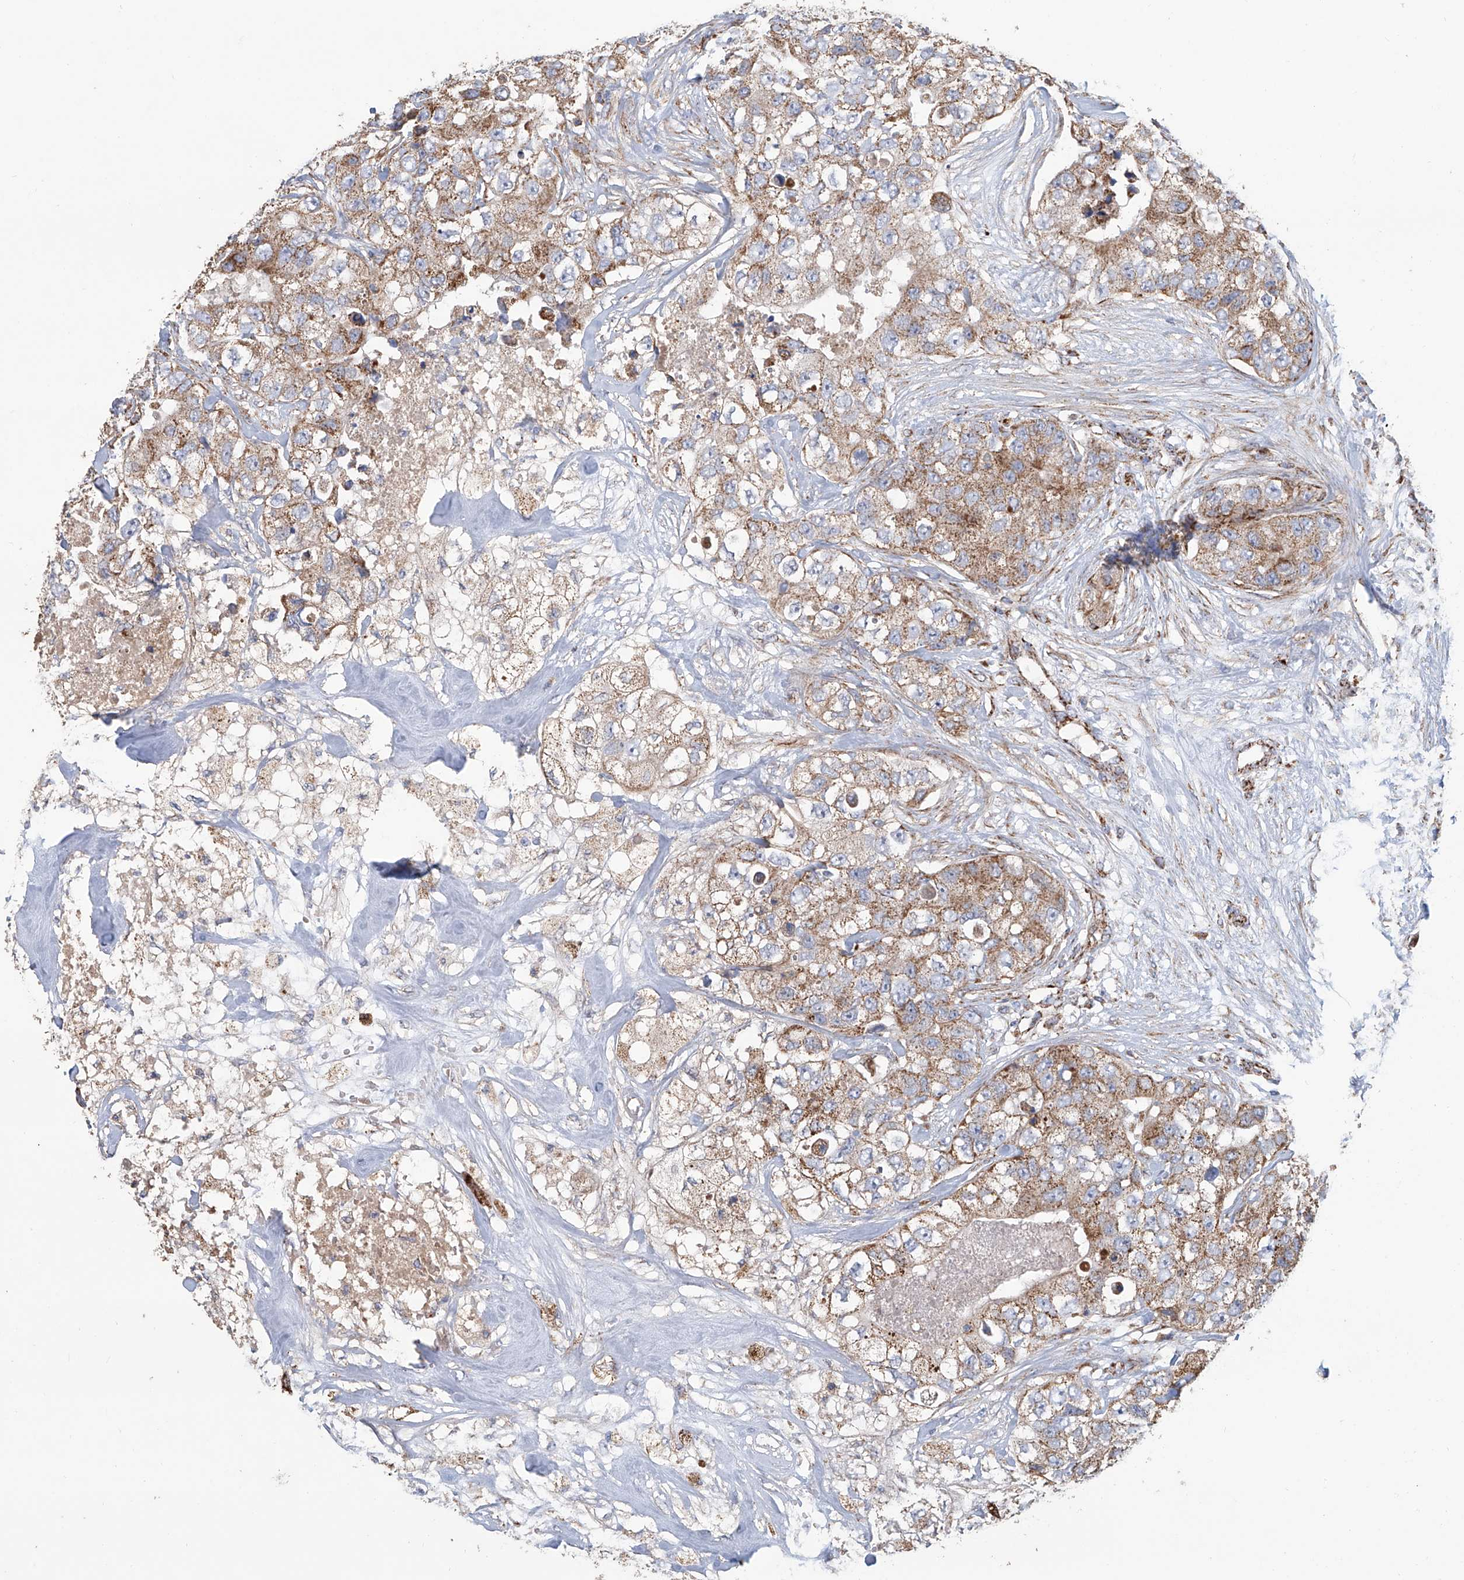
{"staining": {"intensity": "moderate", "quantity": ">75%", "location": "cytoplasmic/membranous"}, "tissue": "breast cancer", "cell_type": "Tumor cells", "image_type": "cancer", "snomed": [{"axis": "morphology", "description": "Duct carcinoma"}, {"axis": "topography", "description": "Breast"}], "caption": "Breast cancer stained with DAB (3,3'-diaminobenzidine) immunohistochemistry reveals medium levels of moderate cytoplasmic/membranous staining in approximately >75% of tumor cells. (IHC, brightfield microscopy, high magnification).", "gene": "MCL1", "patient": {"sex": "female", "age": 62}}